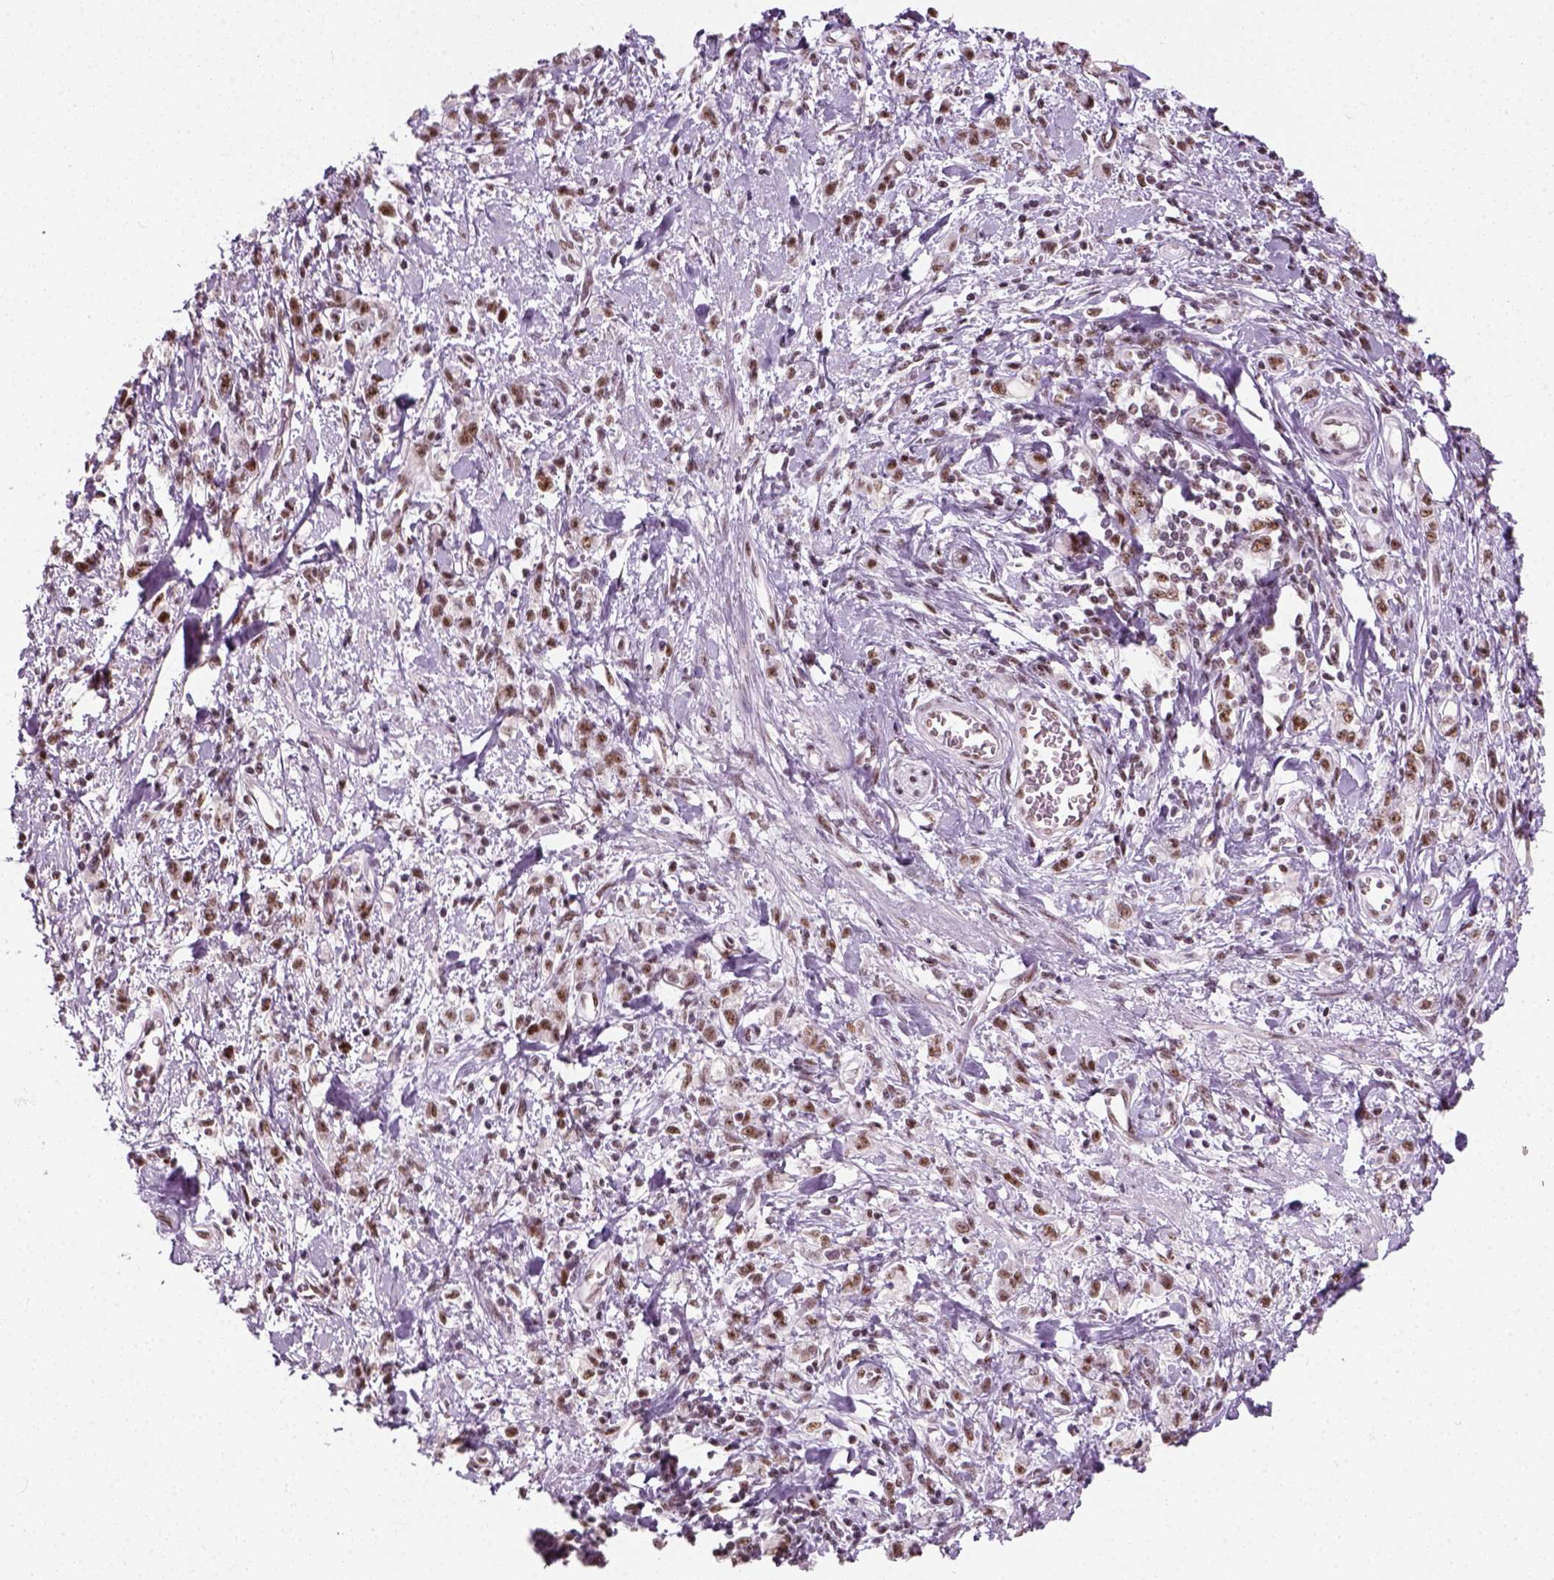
{"staining": {"intensity": "moderate", "quantity": ">75%", "location": "nuclear"}, "tissue": "stomach cancer", "cell_type": "Tumor cells", "image_type": "cancer", "snomed": [{"axis": "morphology", "description": "Adenocarcinoma, NOS"}, {"axis": "topography", "description": "Stomach"}], "caption": "DAB immunohistochemical staining of human stomach cancer shows moderate nuclear protein positivity in approximately >75% of tumor cells. Using DAB (brown) and hematoxylin (blue) stains, captured at high magnification using brightfield microscopy.", "gene": "GTF2F1", "patient": {"sex": "male", "age": 77}}